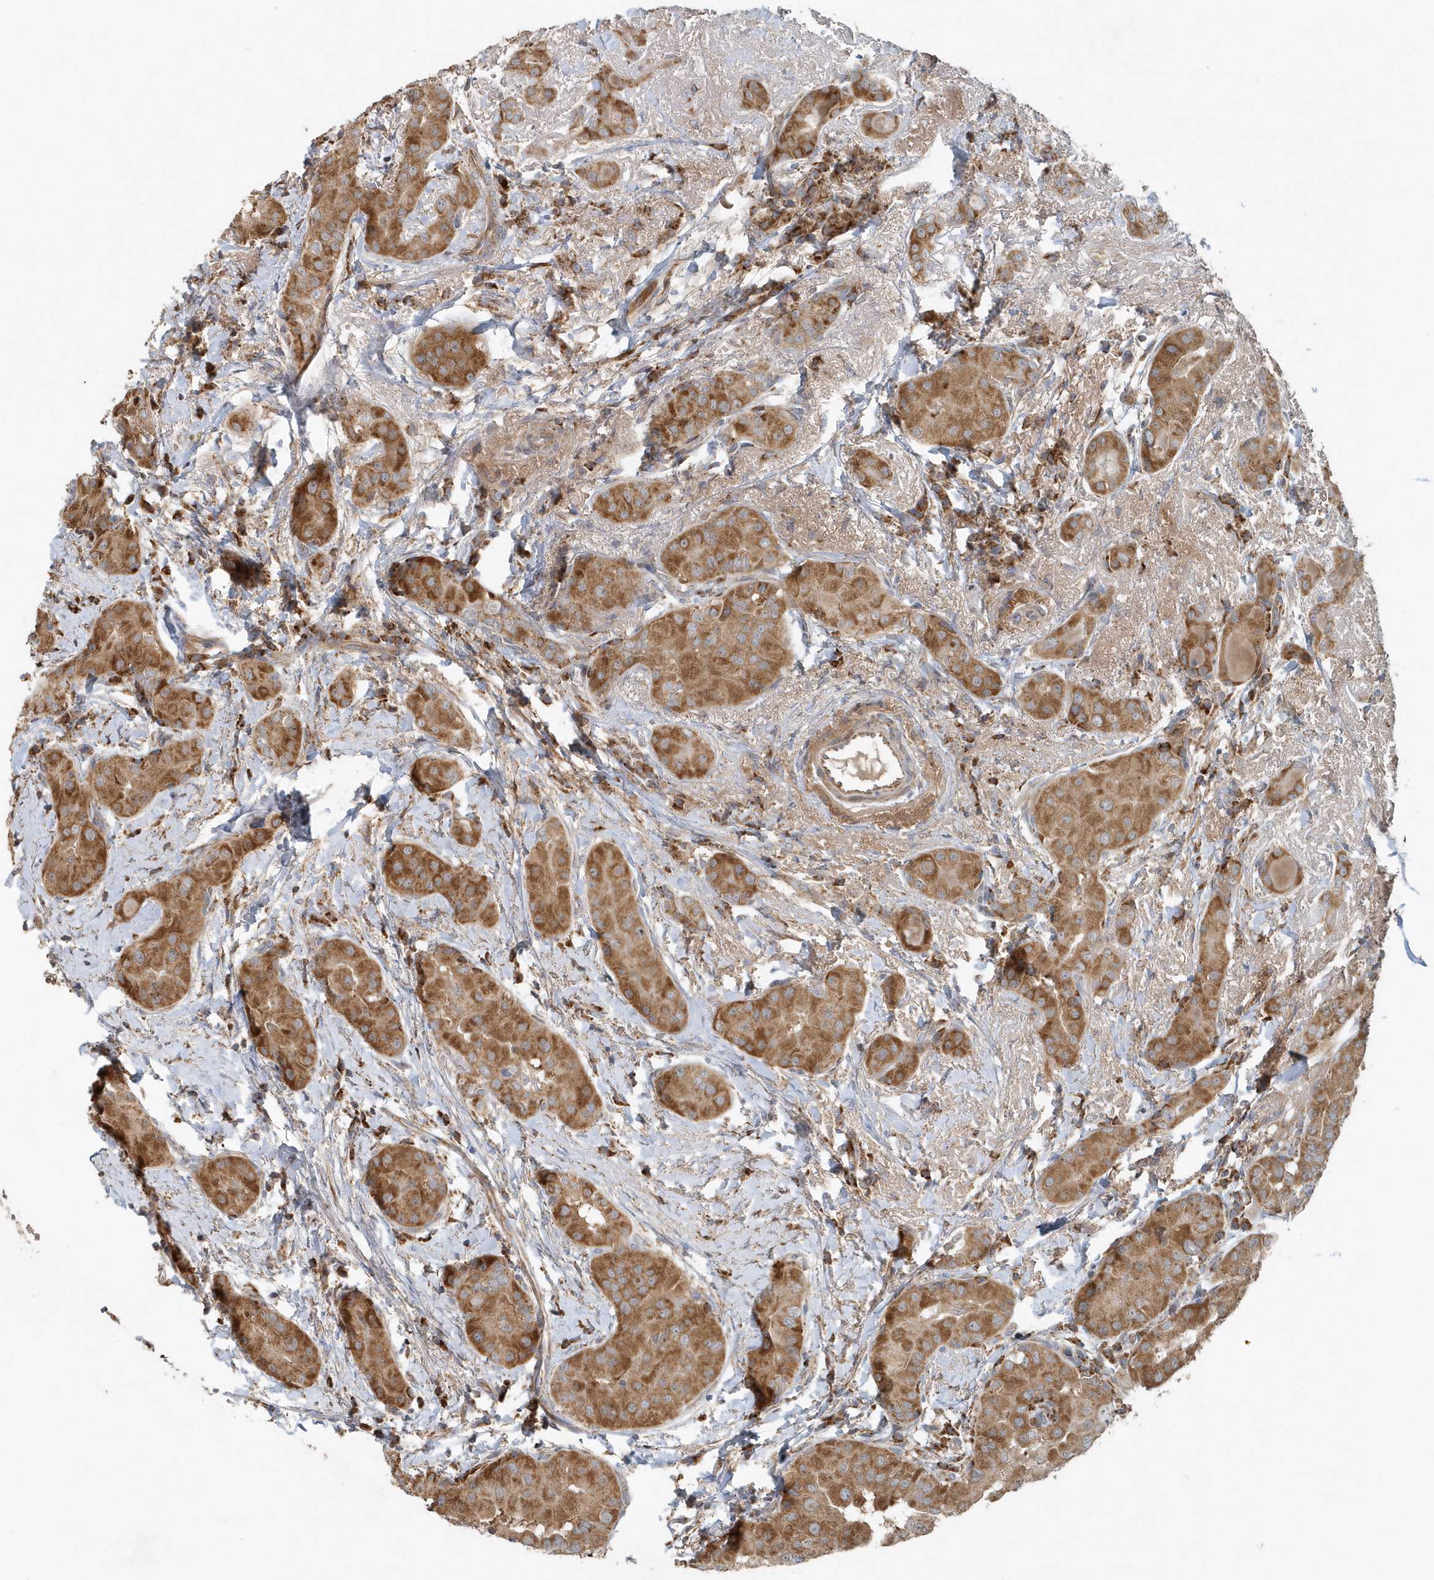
{"staining": {"intensity": "moderate", "quantity": ">75%", "location": "cytoplasmic/membranous"}, "tissue": "thyroid cancer", "cell_type": "Tumor cells", "image_type": "cancer", "snomed": [{"axis": "morphology", "description": "Papillary adenocarcinoma, NOS"}, {"axis": "topography", "description": "Thyroid gland"}], "caption": "Papillary adenocarcinoma (thyroid) stained with DAB immunohistochemistry (IHC) reveals medium levels of moderate cytoplasmic/membranous positivity in about >75% of tumor cells.", "gene": "MMUT", "patient": {"sex": "male", "age": 33}}